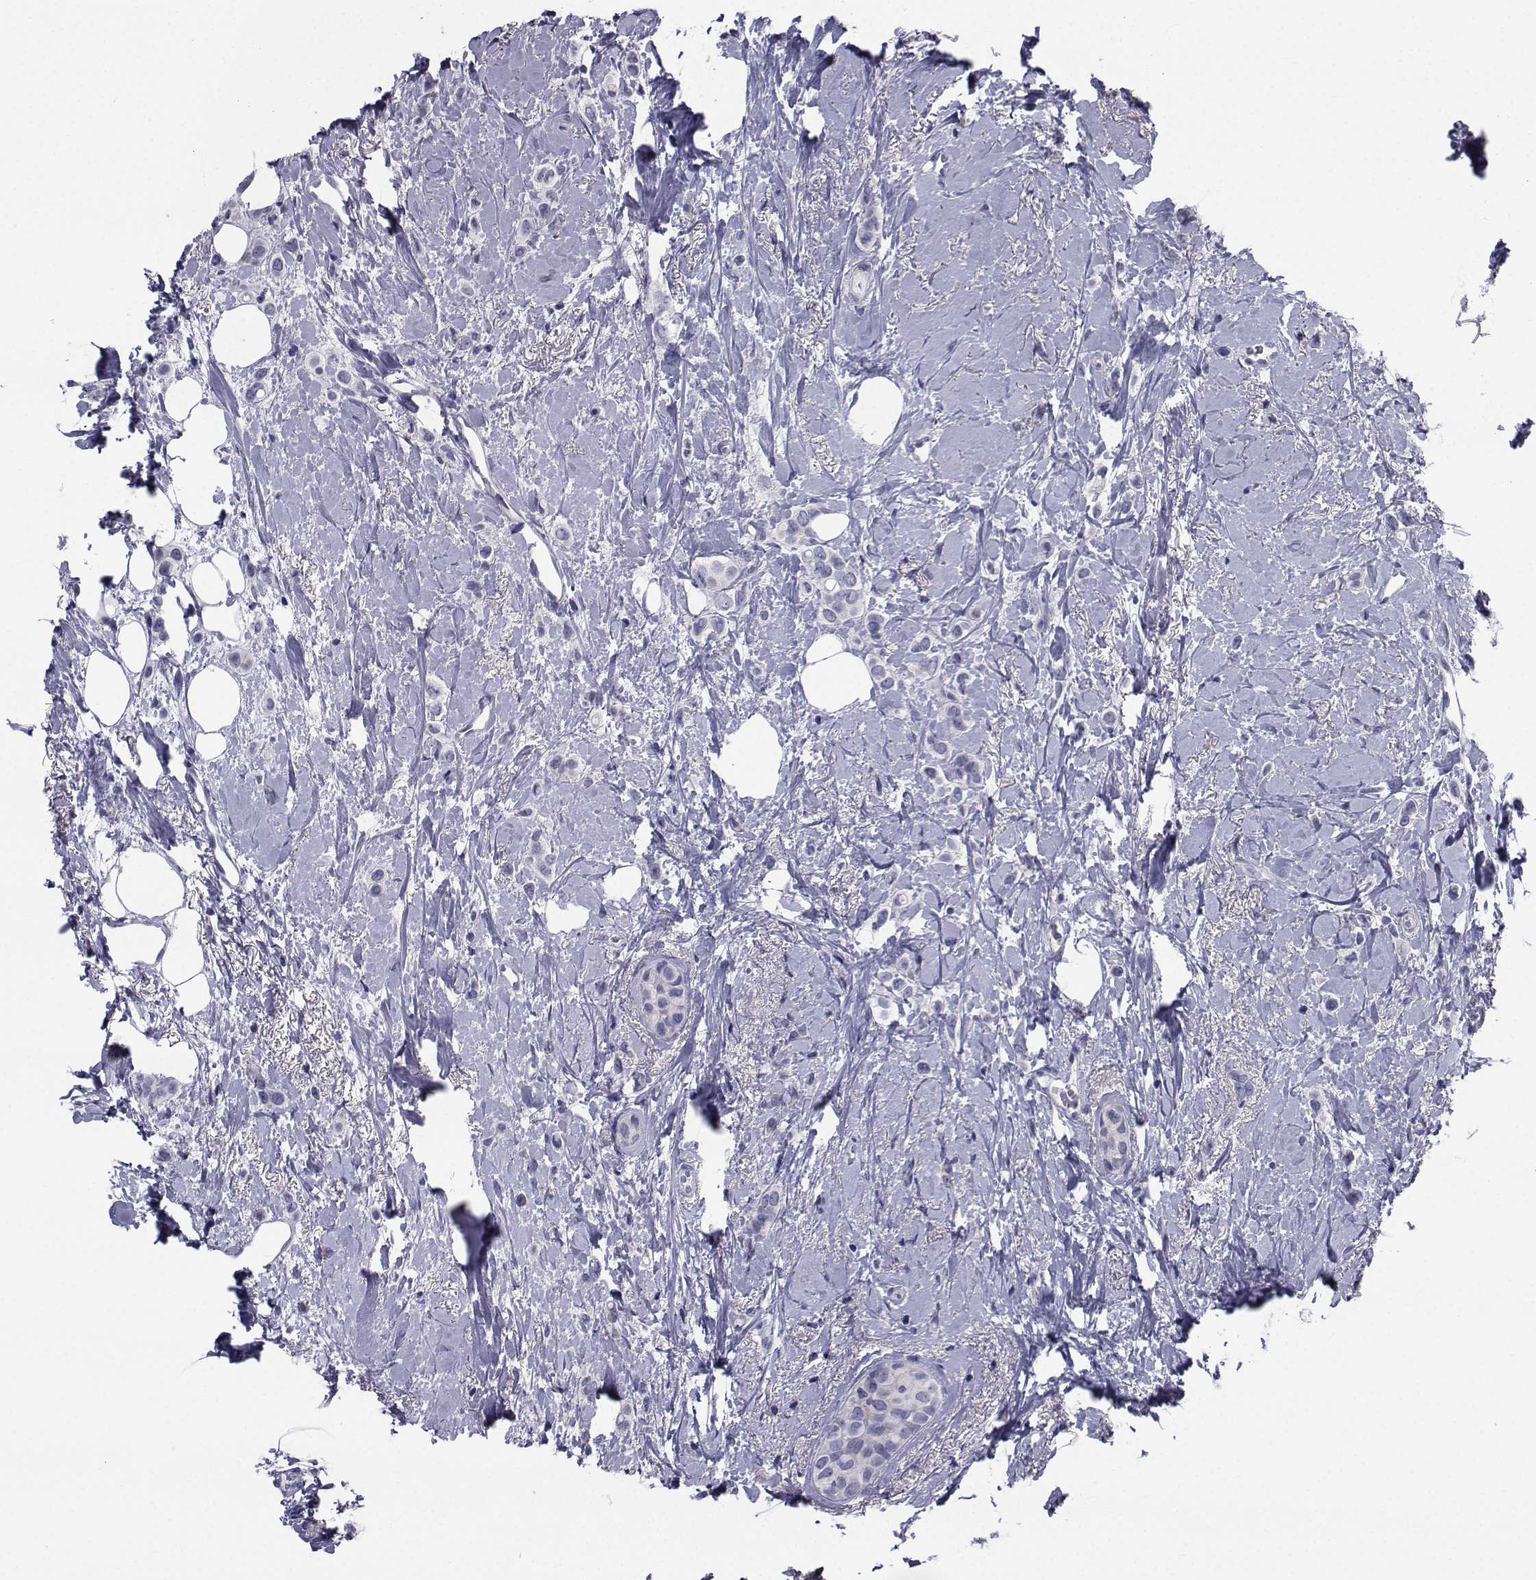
{"staining": {"intensity": "negative", "quantity": "none", "location": "none"}, "tissue": "breast cancer", "cell_type": "Tumor cells", "image_type": "cancer", "snomed": [{"axis": "morphology", "description": "Lobular carcinoma"}, {"axis": "topography", "description": "Breast"}], "caption": "DAB immunohistochemical staining of breast cancer reveals no significant positivity in tumor cells.", "gene": "CHRNA1", "patient": {"sex": "female", "age": 66}}